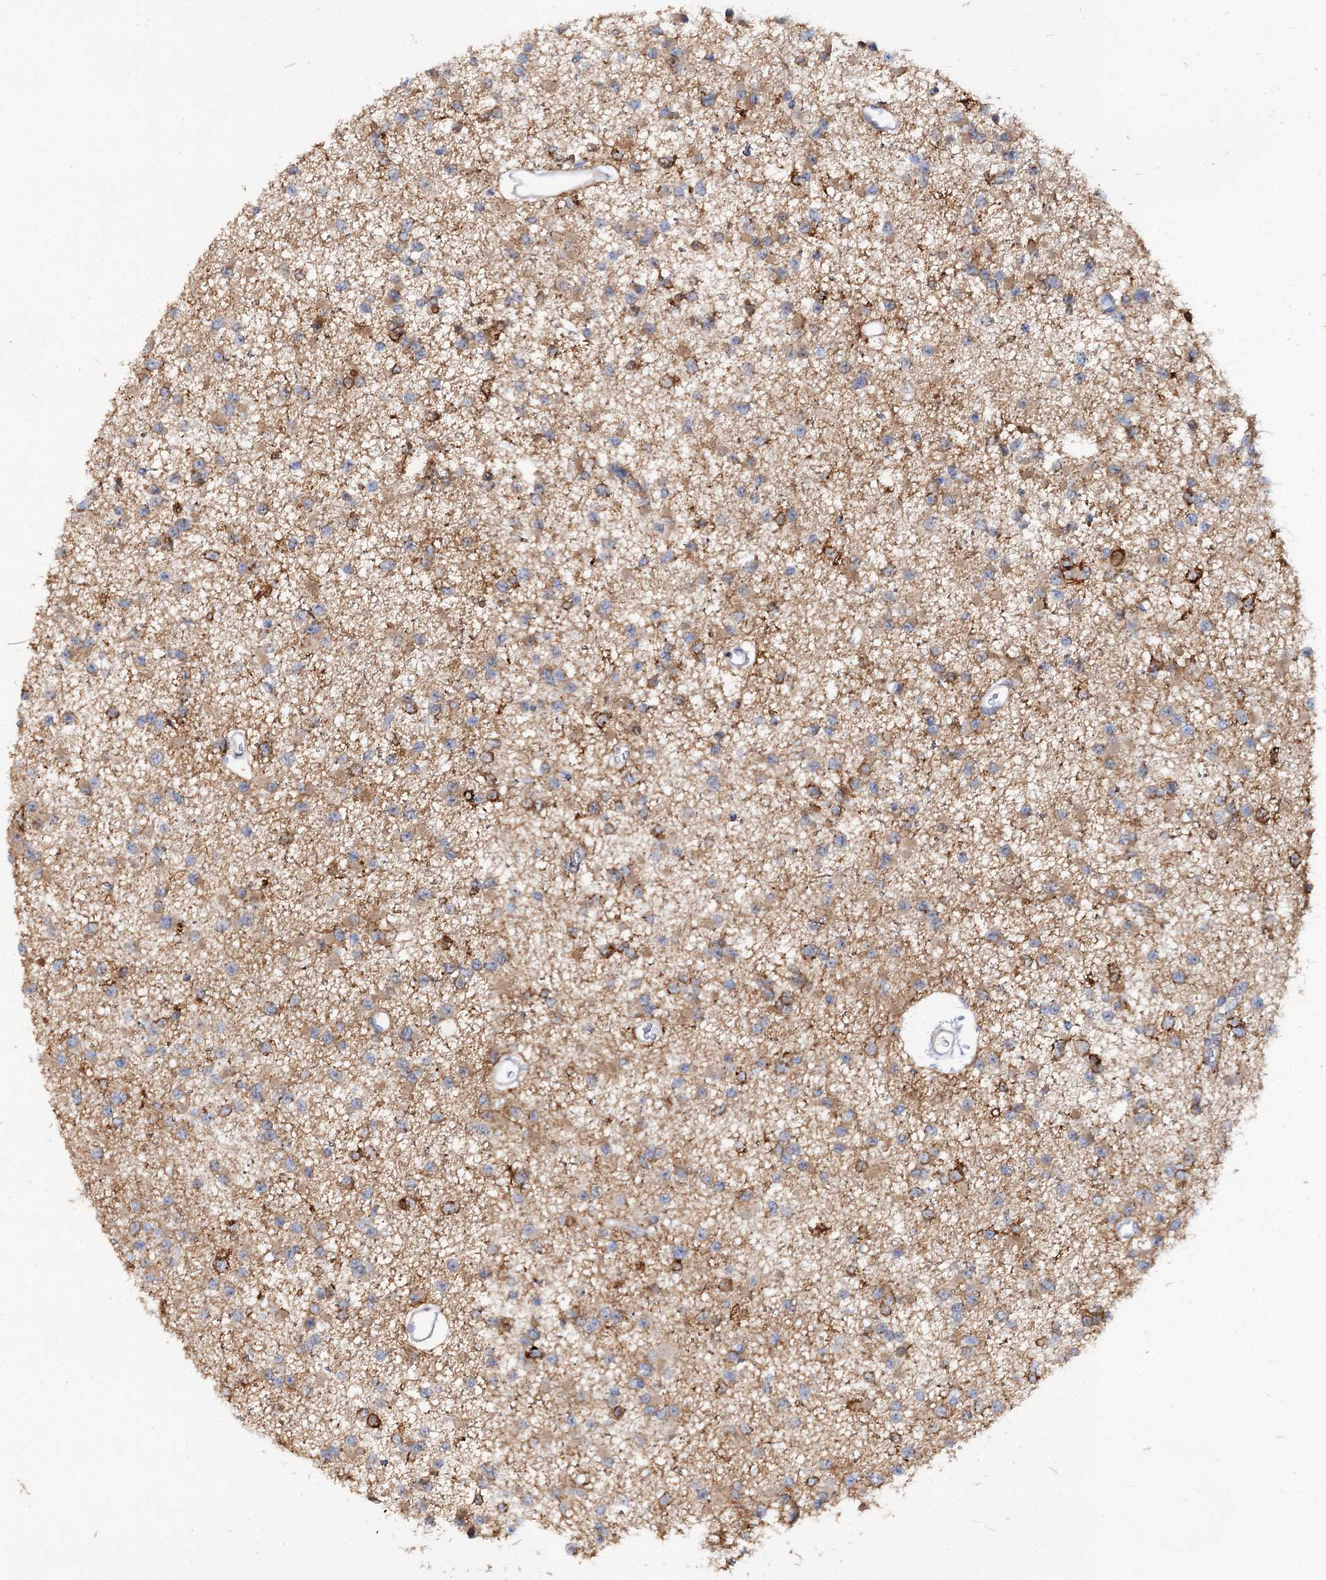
{"staining": {"intensity": "moderate", "quantity": "25%-75%", "location": "cytoplasmic/membranous"}, "tissue": "glioma", "cell_type": "Tumor cells", "image_type": "cancer", "snomed": [{"axis": "morphology", "description": "Glioma, malignant, Low grade"}, {"axis": "topography", "description": "Brain"}], "caption": "There is medium levels of moderate cytoplasmic/membranous expression in tumor cells of glioma, as demonstrated by immunohistochemical staining (brown color).", "gene": "MID1IP1", "patient": {"sex": "female", "age": 22}}